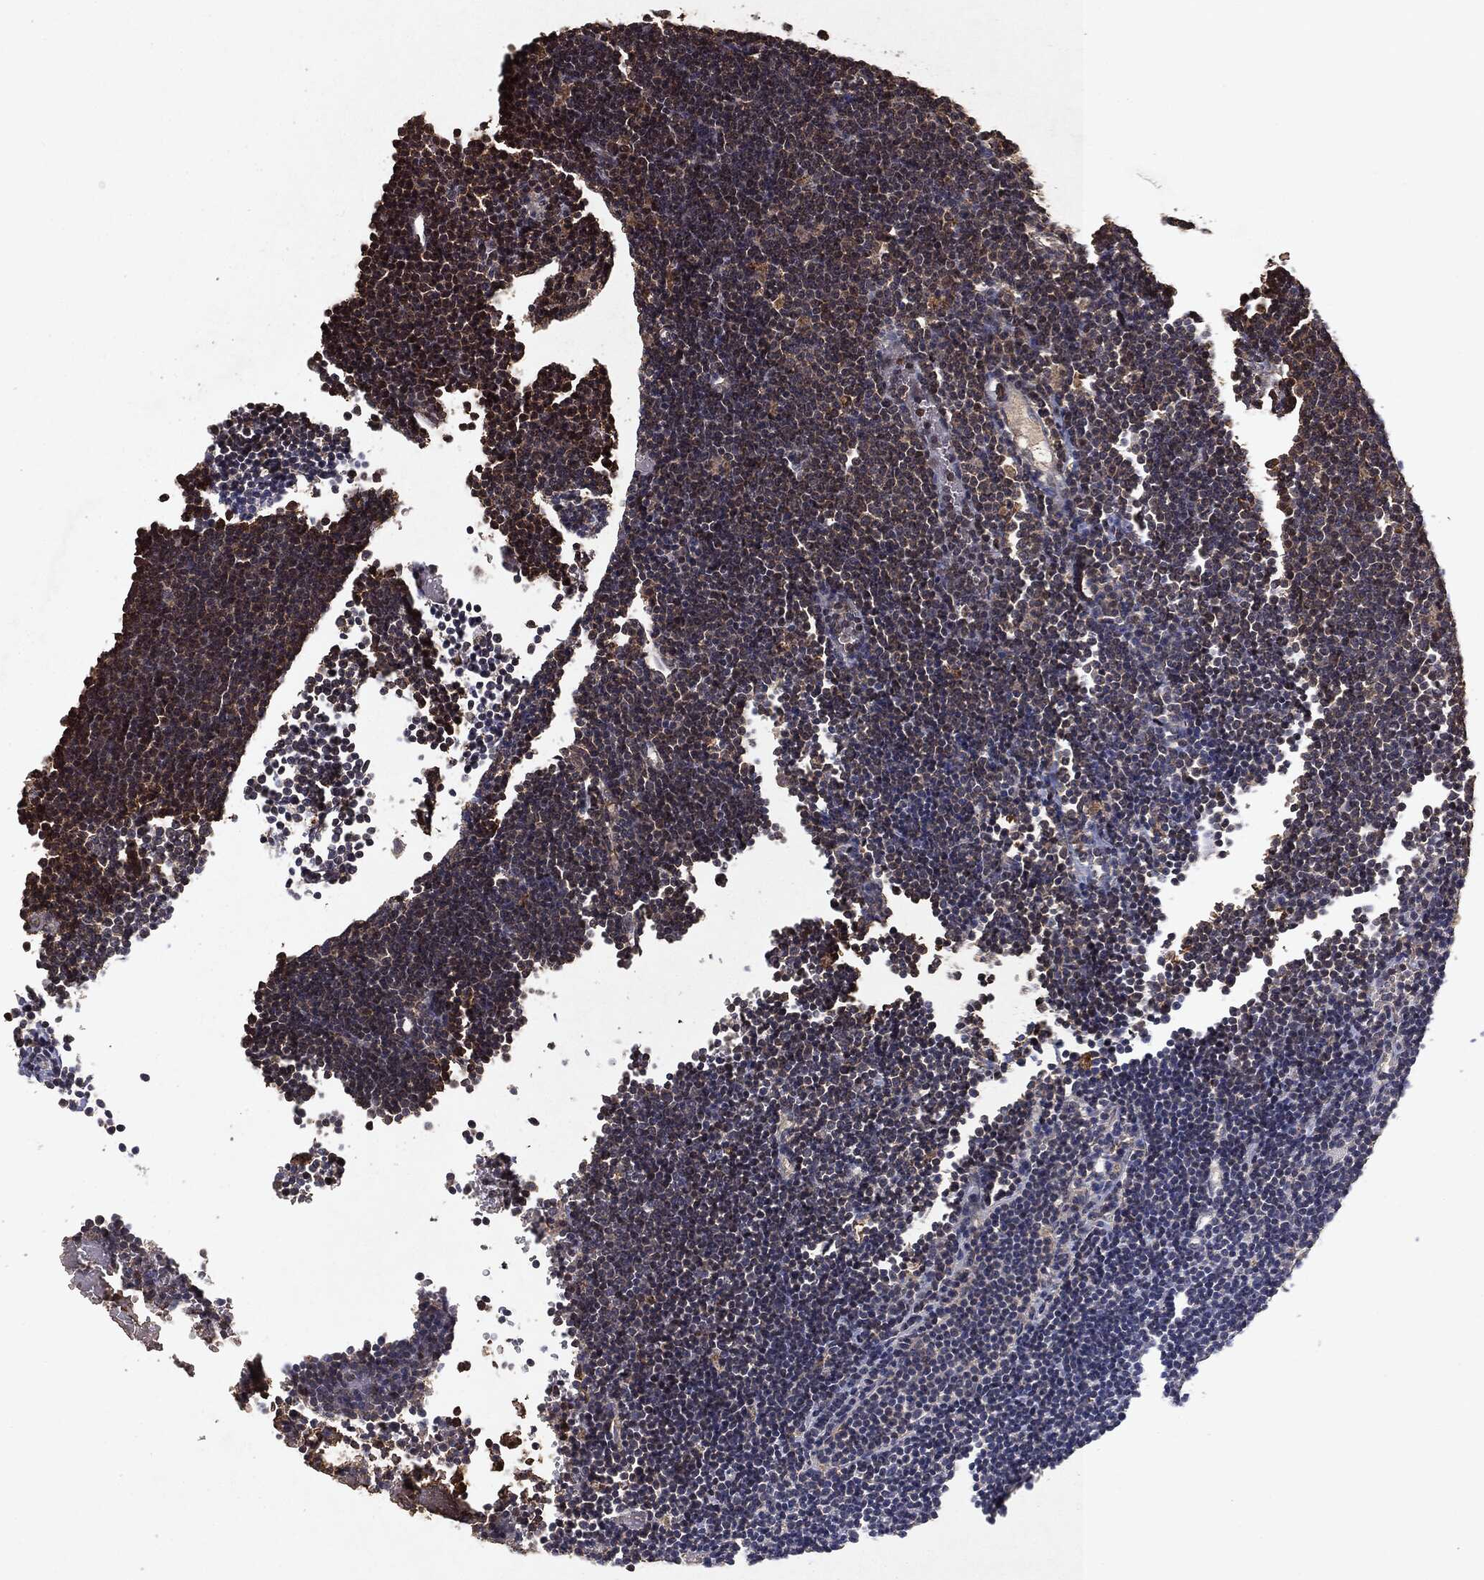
{"staining": {"intensity": "negative", "quantity": "none", "location": "none"}, "tissue": "lymphoma", "cell_type": "Tumor cells", "image_type": "cancer", "snomed": [{"axis": "morphology", "description": "Malignant lymphoma, non-Hodgkin's type, Low grade"}, {"axis": "topography", "description": "Brain"}], "caption": "The photomicrograph shows no staining of tumor cells in low-grade malignant lymphoma, non-Hodgkin's type.", "gene": "MTOR", "patient": {"sex": "female", "age": 66}}